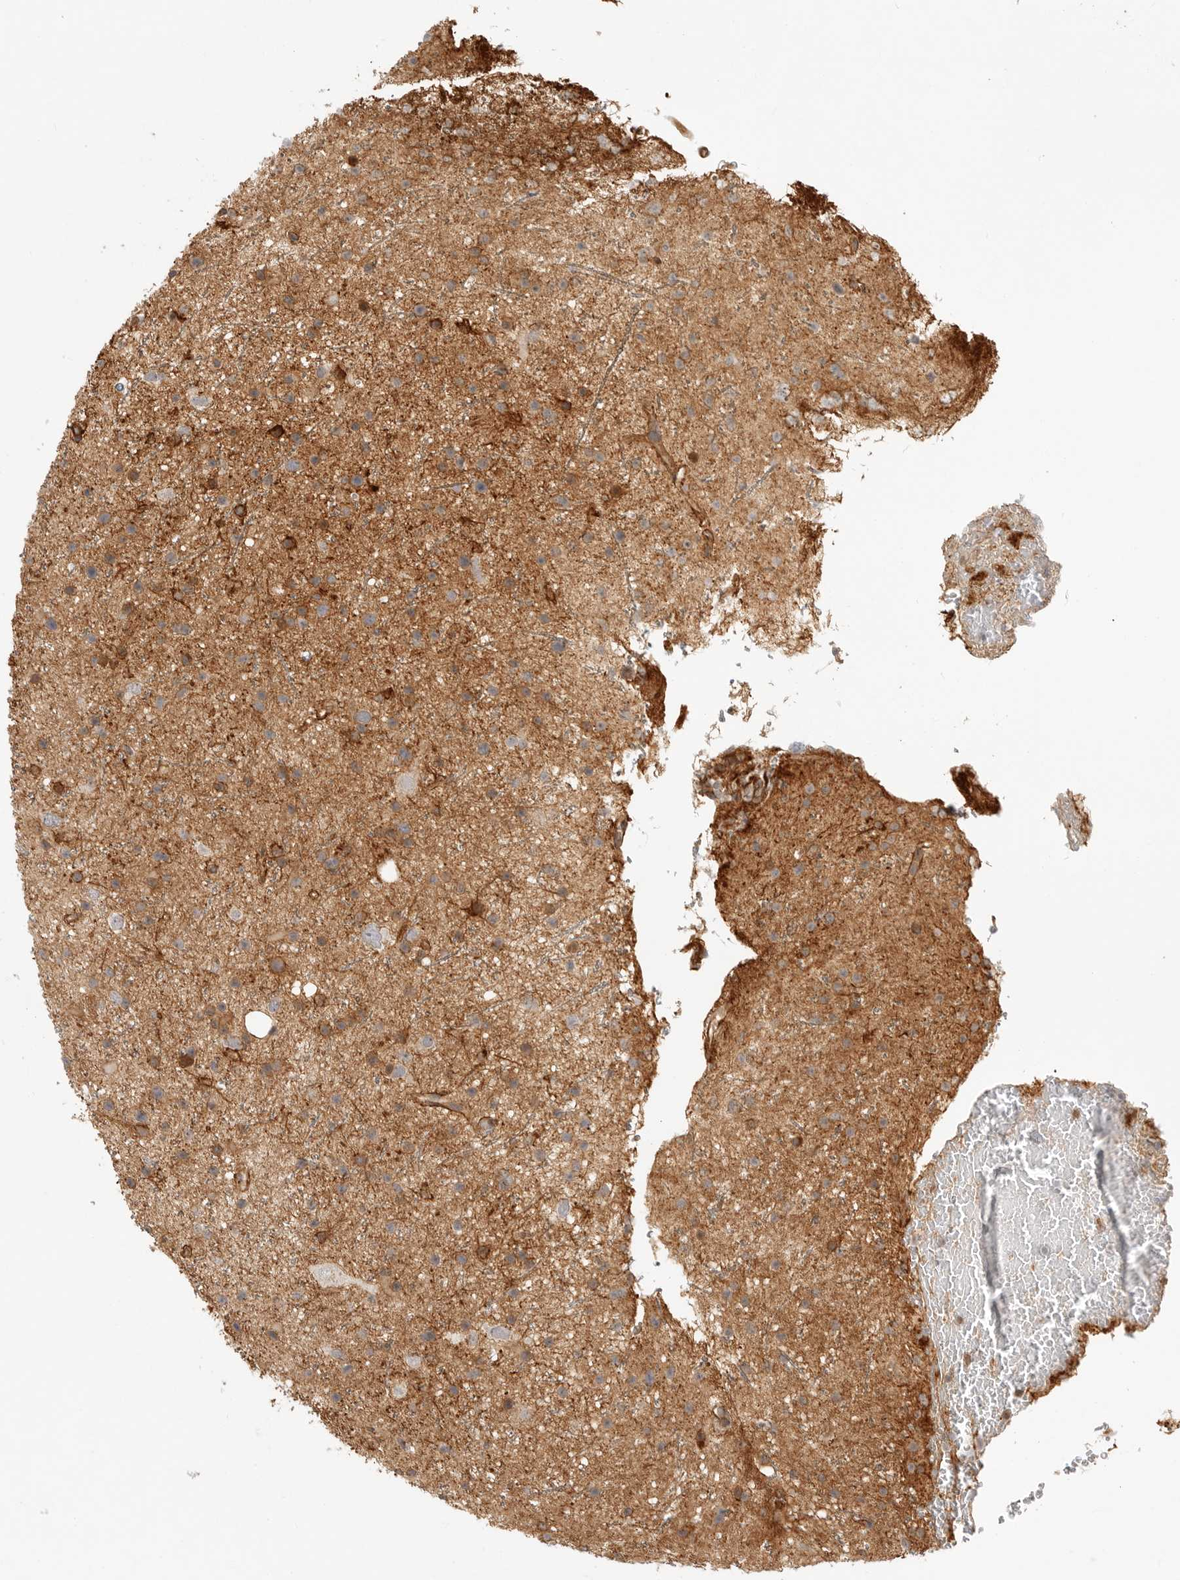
{"staining": {"intensity": "moderate", "quantity": ">75%", "location": "cytoplasmic/membranous"}, "tissue": "glioma", "cell_type": "Tumor cells", "image_type": "cancer", "snomed": [{"axis": "morphology", "description": "Glioma, malignant, Low grade"}, {"axis": "topography", "description": "Cerebral cortex"}], "caption": "Protein staining exhibits moderate cytoplasmic/membranous positivity in approximately >75% of tumor cells in glioma.", "gene": "ATOH7", "patient": {"sex": "female", "age": 39}}